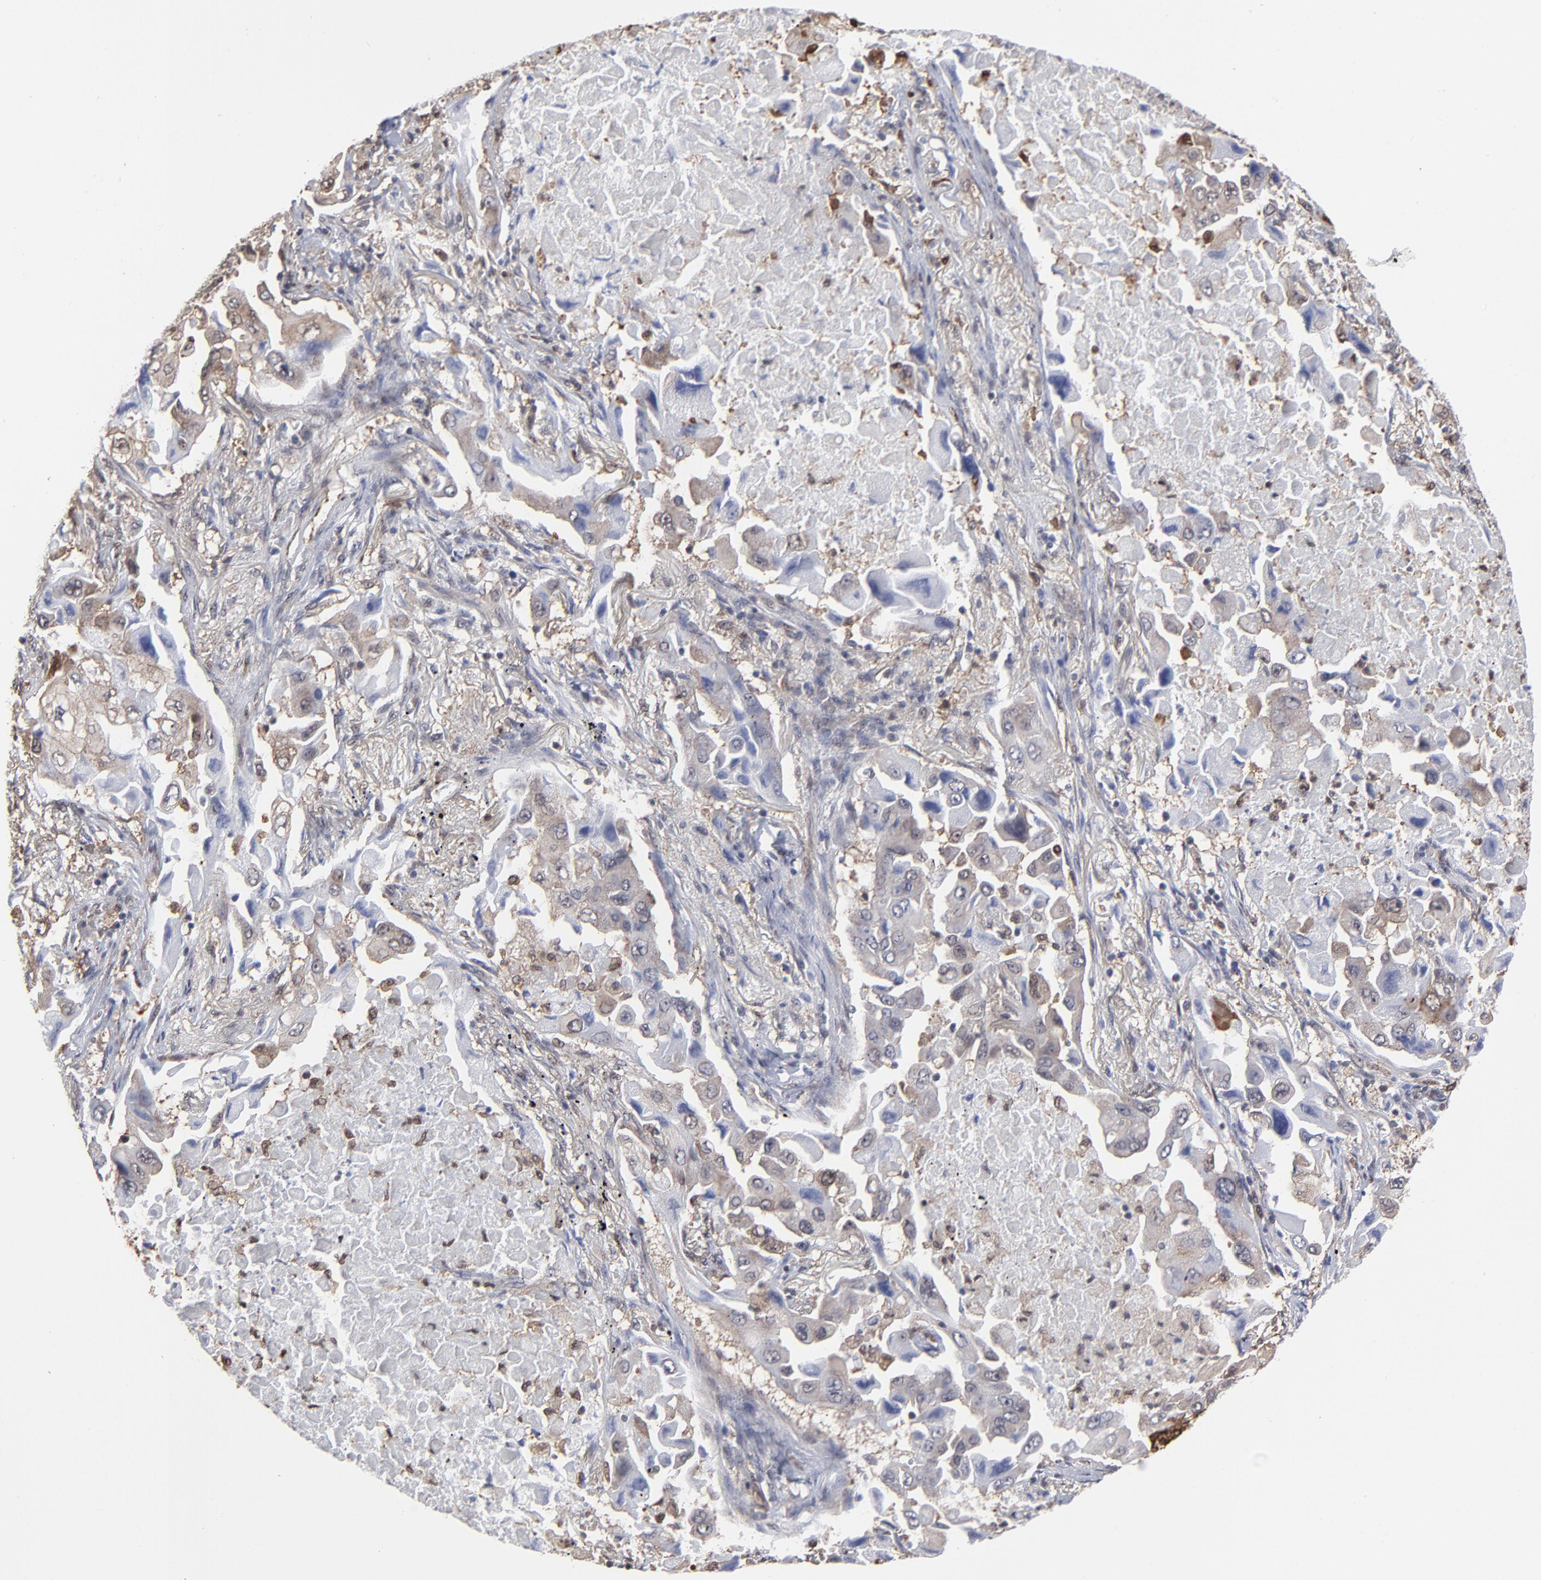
{"staining": {"intensity": "weak", "quantity": "25%-75%", "location": "cytoplasmic/membranous"}, "tissue": "lung cancer", "cell_type": "Tumor cells", "image_type": "cancer", "snomed": [{"axis": "morphology", "description": "Adenocarcinoma, NOS"}, {"axis": "topography", "description": "Lung"}], "caption": "Adenocarcinoma (lung) tissue exhibits weak cytoplasmic/membranous expression in approximately 25%-75% of tumor cells", "gene": "MAP2K1", "patient": {"sex": "female", "age": 65}}